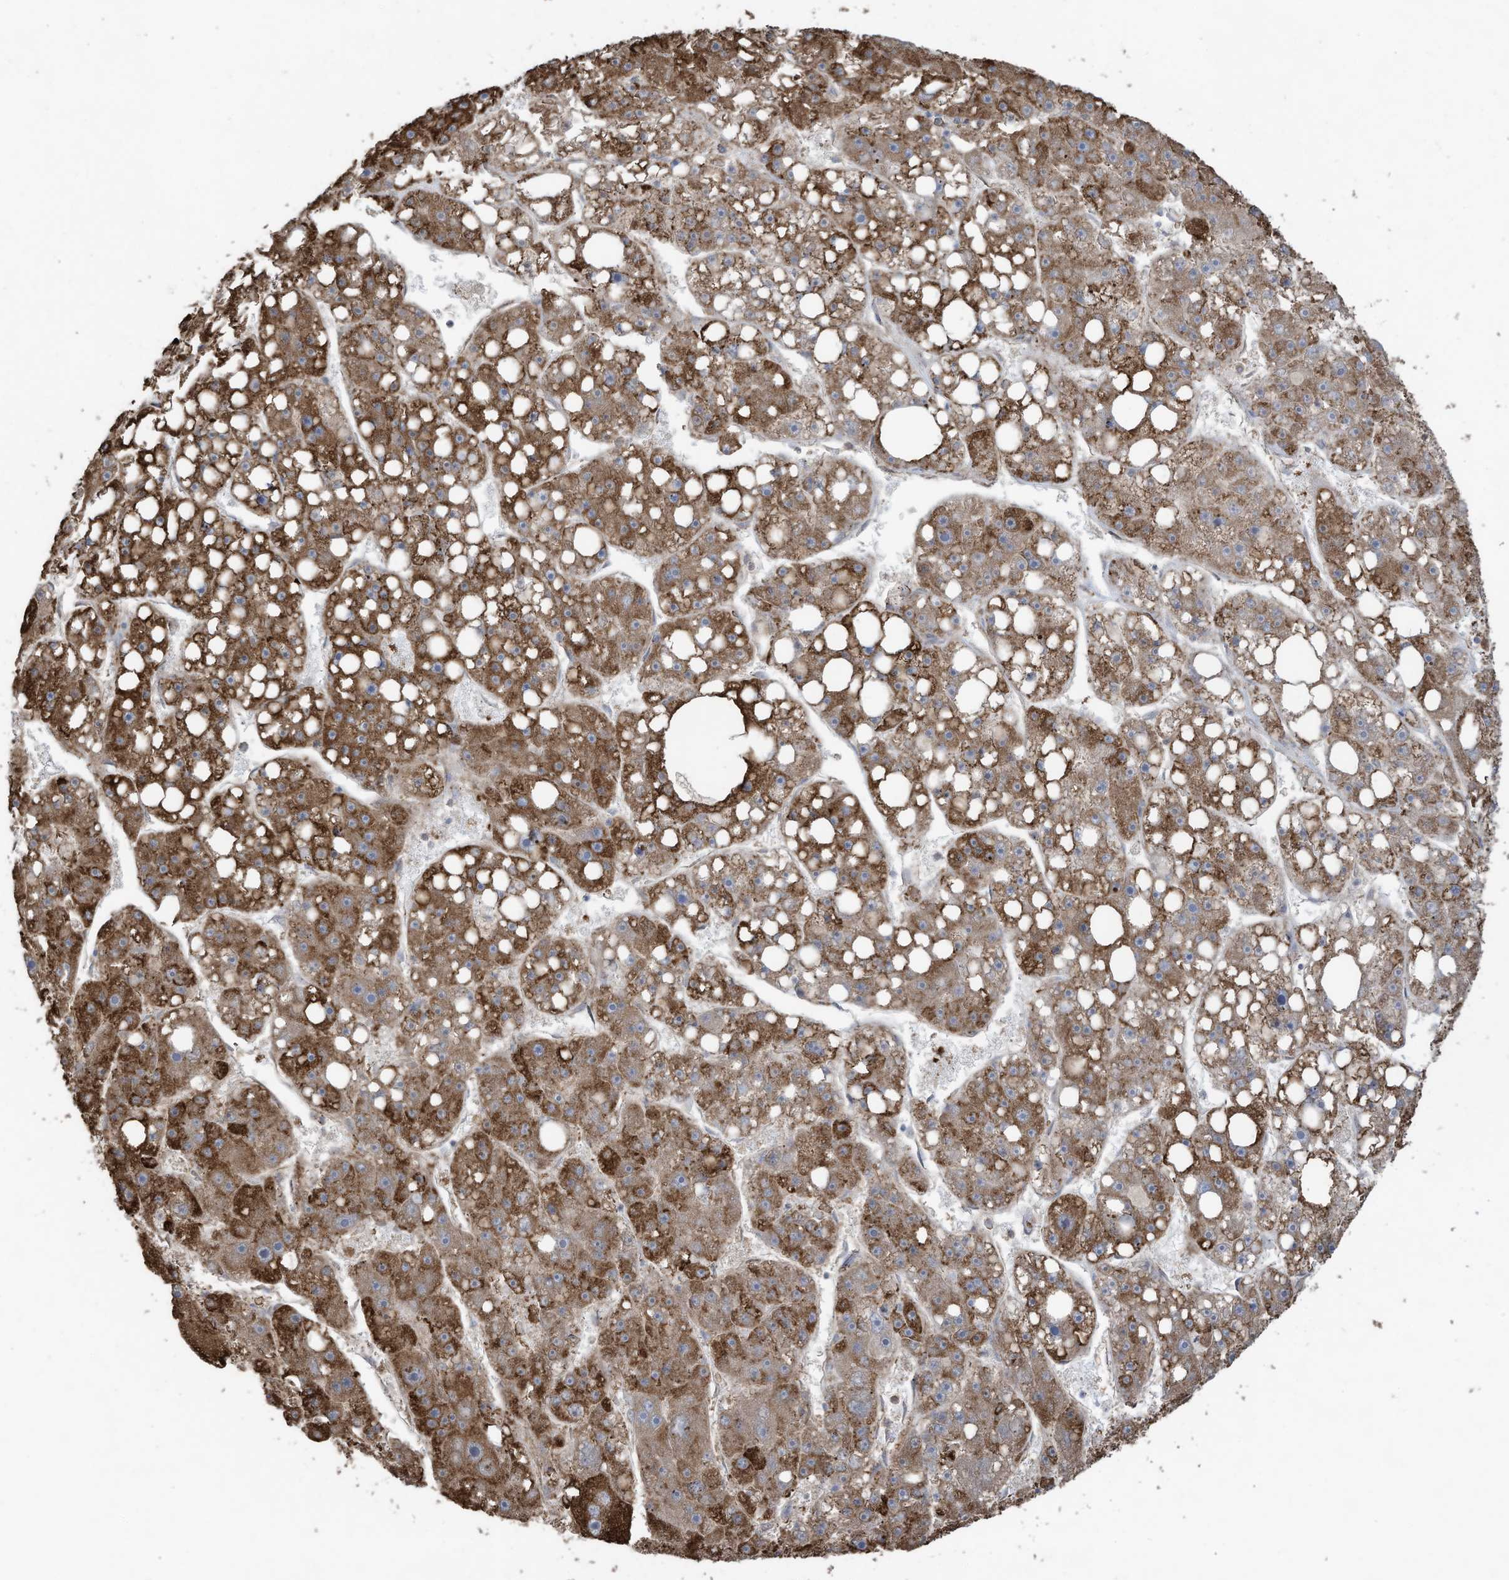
{"staining": {"intensity": "strong", "quantity": ">75%", "location": "cytoplasmic/membranous"}, "tissue": "liver cancer", "cell_type": "Tumor cells", "image_type": "cancer", "snomed": [{"axis": "morphology", "description": "Carcinoma, Hepatocellular, NOS"}, {"axis": "topography", "description": "Liver"}], "caption": "Protein expression by immunohistochemistry (IHC) demonstrates strong cytoplasmic/membranous positivity in approximately >75% of tumor cells in hepatocellular carcinoma (liver).", "gene": "ZNF354C", "patient": {"sex": "female", "age": 61}}